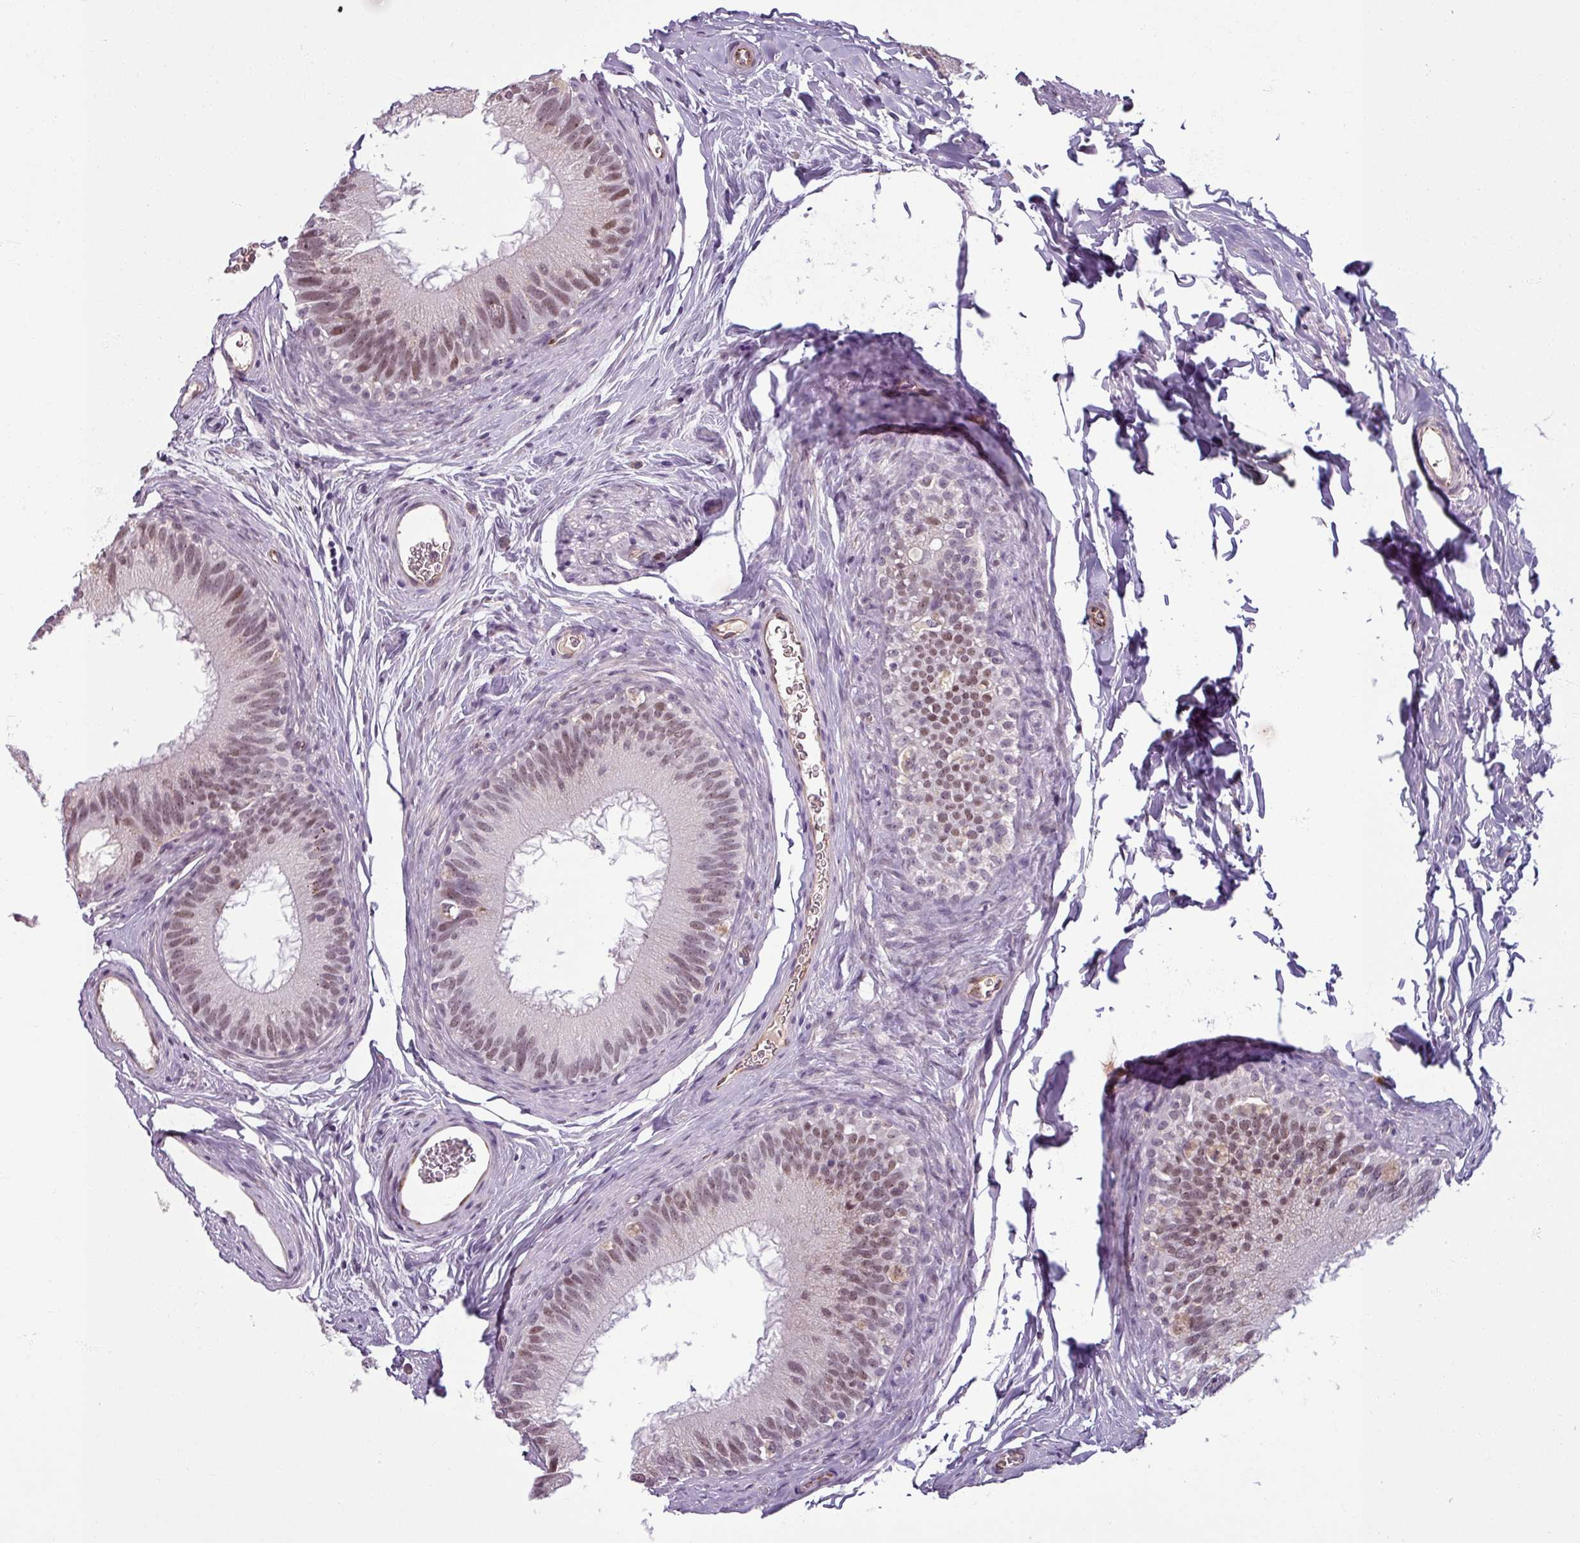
{"staining": {"intensity": "moderate", "quantity": ">75%", "location": "nuclear"}, "tissue": "epididymis", "cell_type": "Glandular cells", "image_type": "normal", "snomed": [{"axis": "morphology", "description": "Normal tissue, NOS"}, {"axis": "topography", "description": "Epididymis"}], "caption": "A photomicrograph showing moderate nuclear expression in about >75% of glandular cells in benign epididymis, as visualized by brown immunohistochemical staining.", "gene": "UVSSA", "patient": {"sex": "male", "age": 38}}